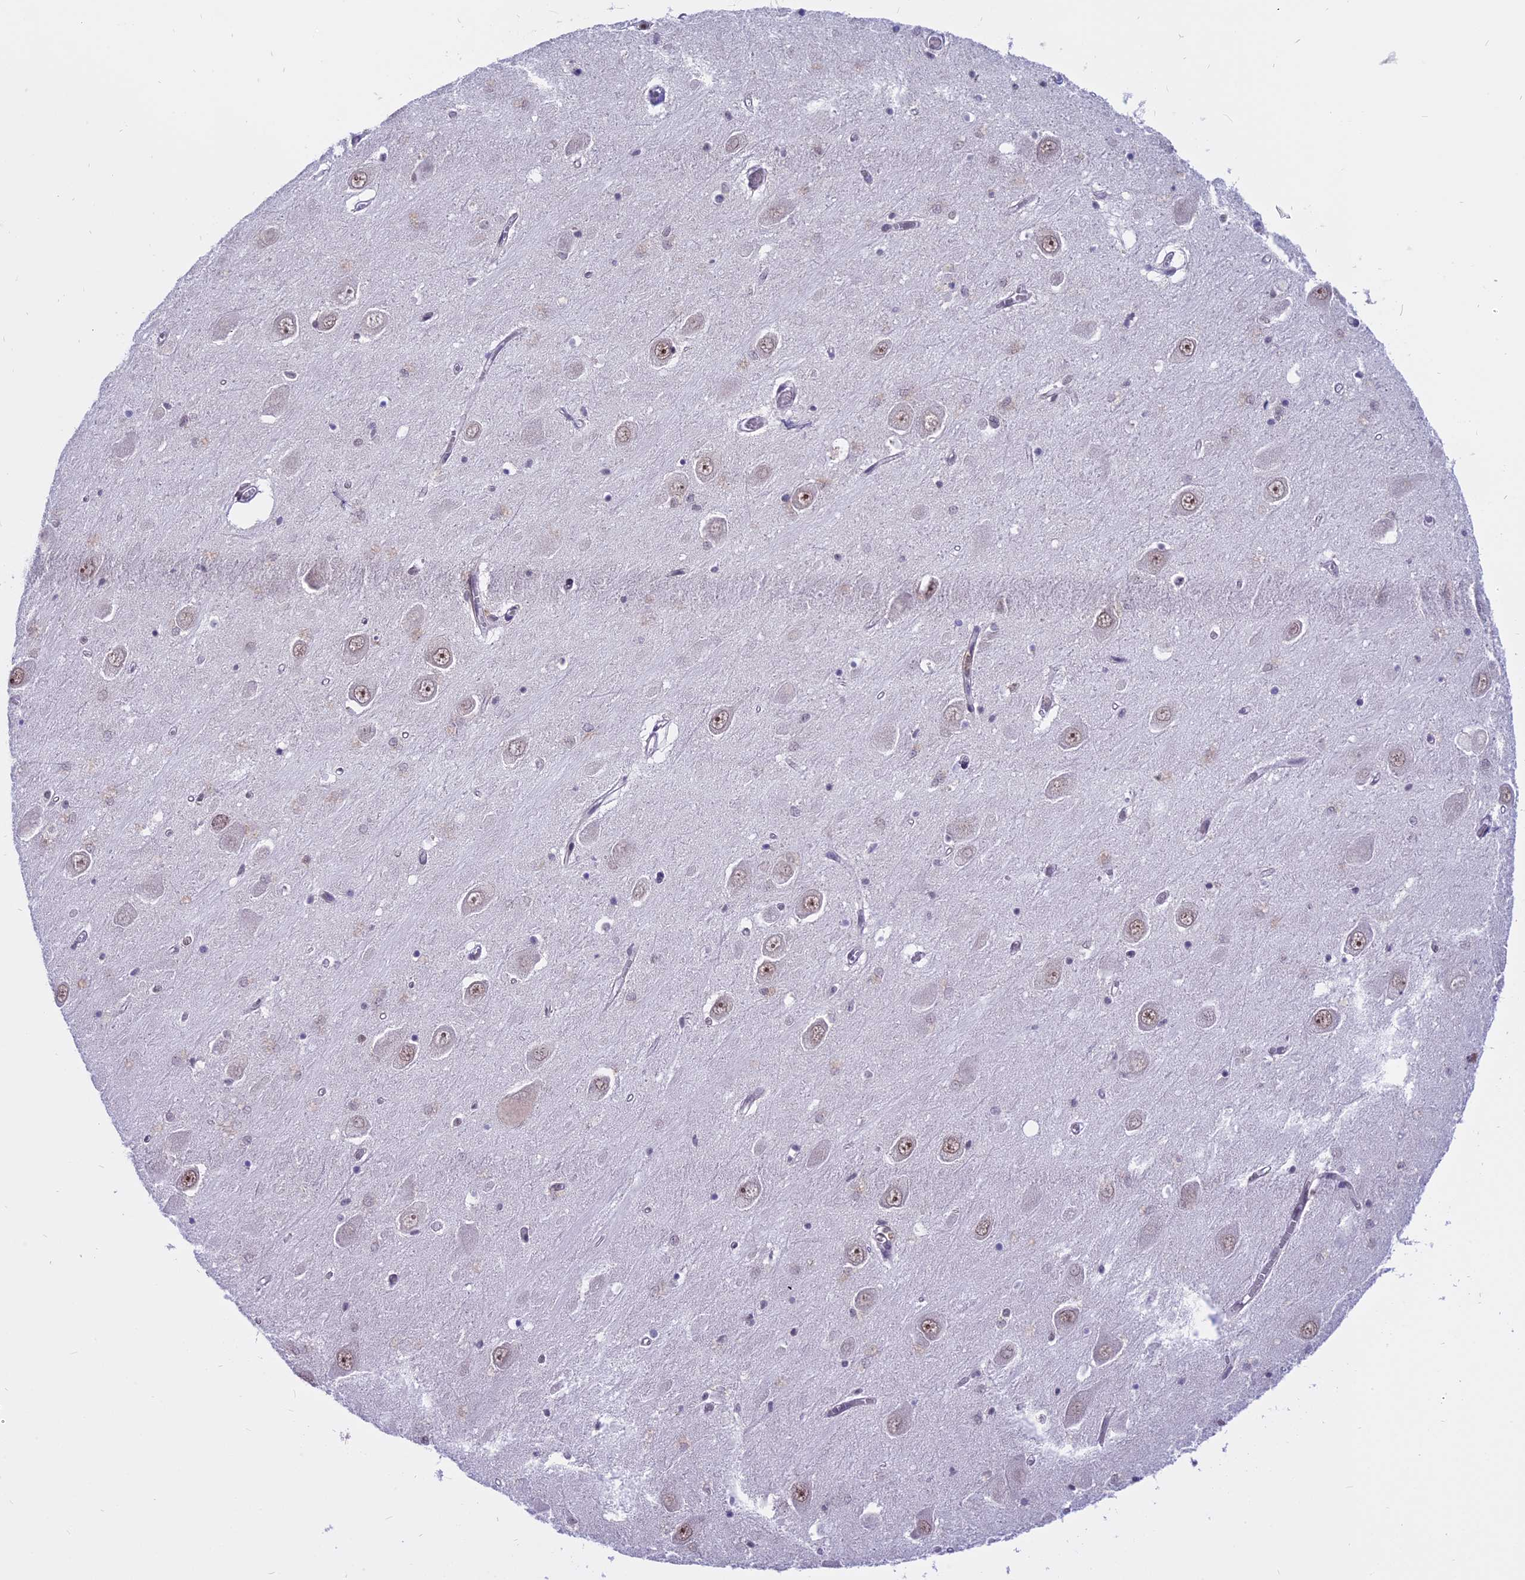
{"staining": {"intensity": "negative", "quantity": "none", "location": "none"}, "tissue": "hippocampus", "cell_type": "Glial cells", "image_type": "normal", "snomed": [{"axis": "morphology", "description": "Normal tissue, NOS"}, {"axis": "topography", "description": "Hippocampus"}], "caption": "Glial cells show no significant positivity in benign hippocampus.", "gene": "TADA3", "patient": {"sex": "male", "age": 70}}